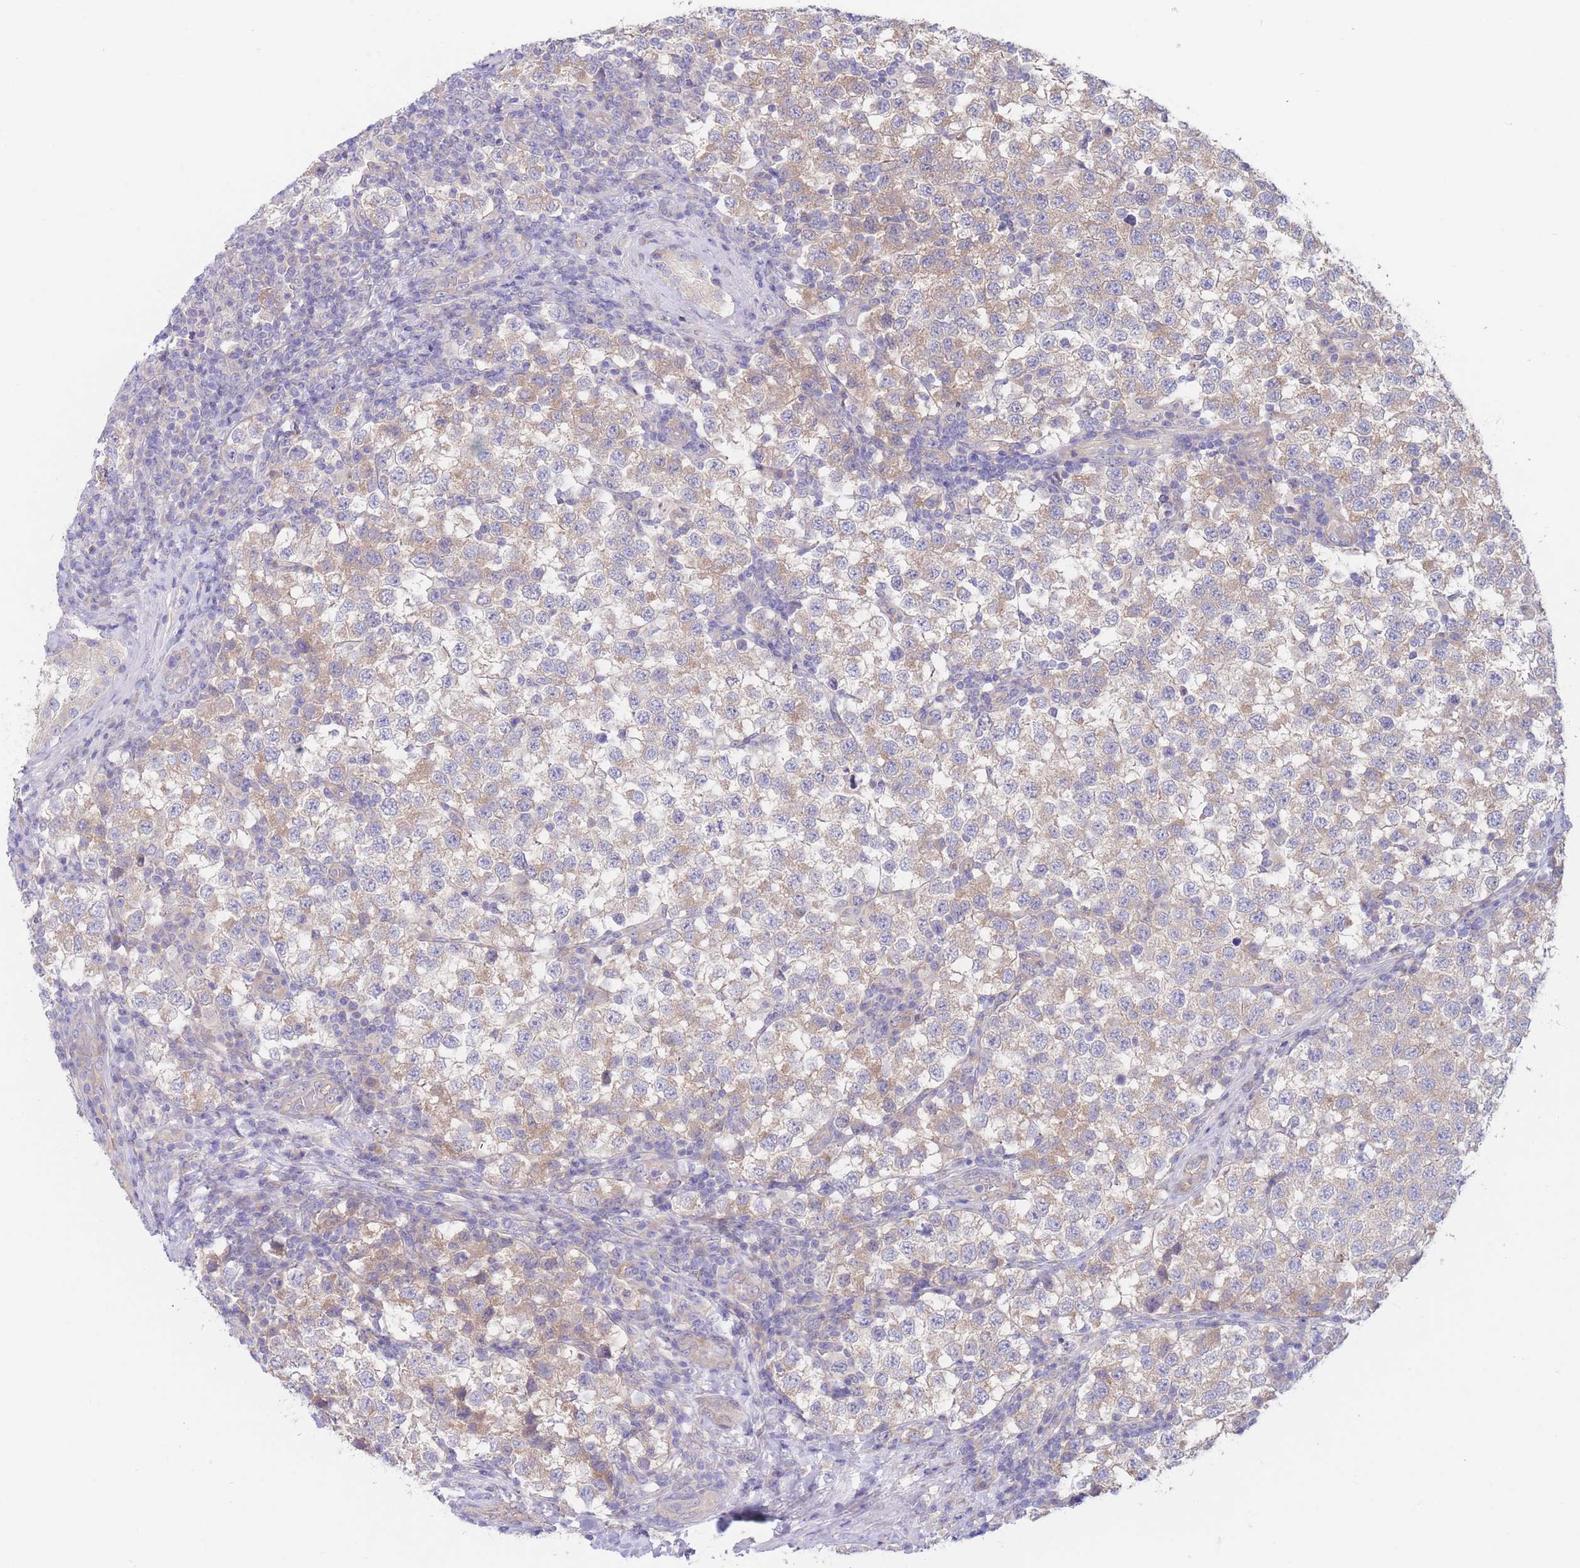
{"staining": {"intensity": "weak", "quantity": ">75%", "location": "cytoplasmic/membranous"}, "tissue": "testis cancer", "cell_type": "Tumor cells", "image_type": "cancer", "snomed": [{"axis": "morphology", "description": "Seminoma, NOS"}, {"axis": "topography", "description": "Testis"}], "caption": "Tumor cells show weak cytoplasmic/membranous staining in about >75% of cells in testis seminoma. The staining was performed using DAB to visualize the protein expression in brown, while the nuclei were stained in blue with hematoxylin (Magnification: 20x).", "gene": "ZNF281", "patient": {"sex": "male", "age": 34}}